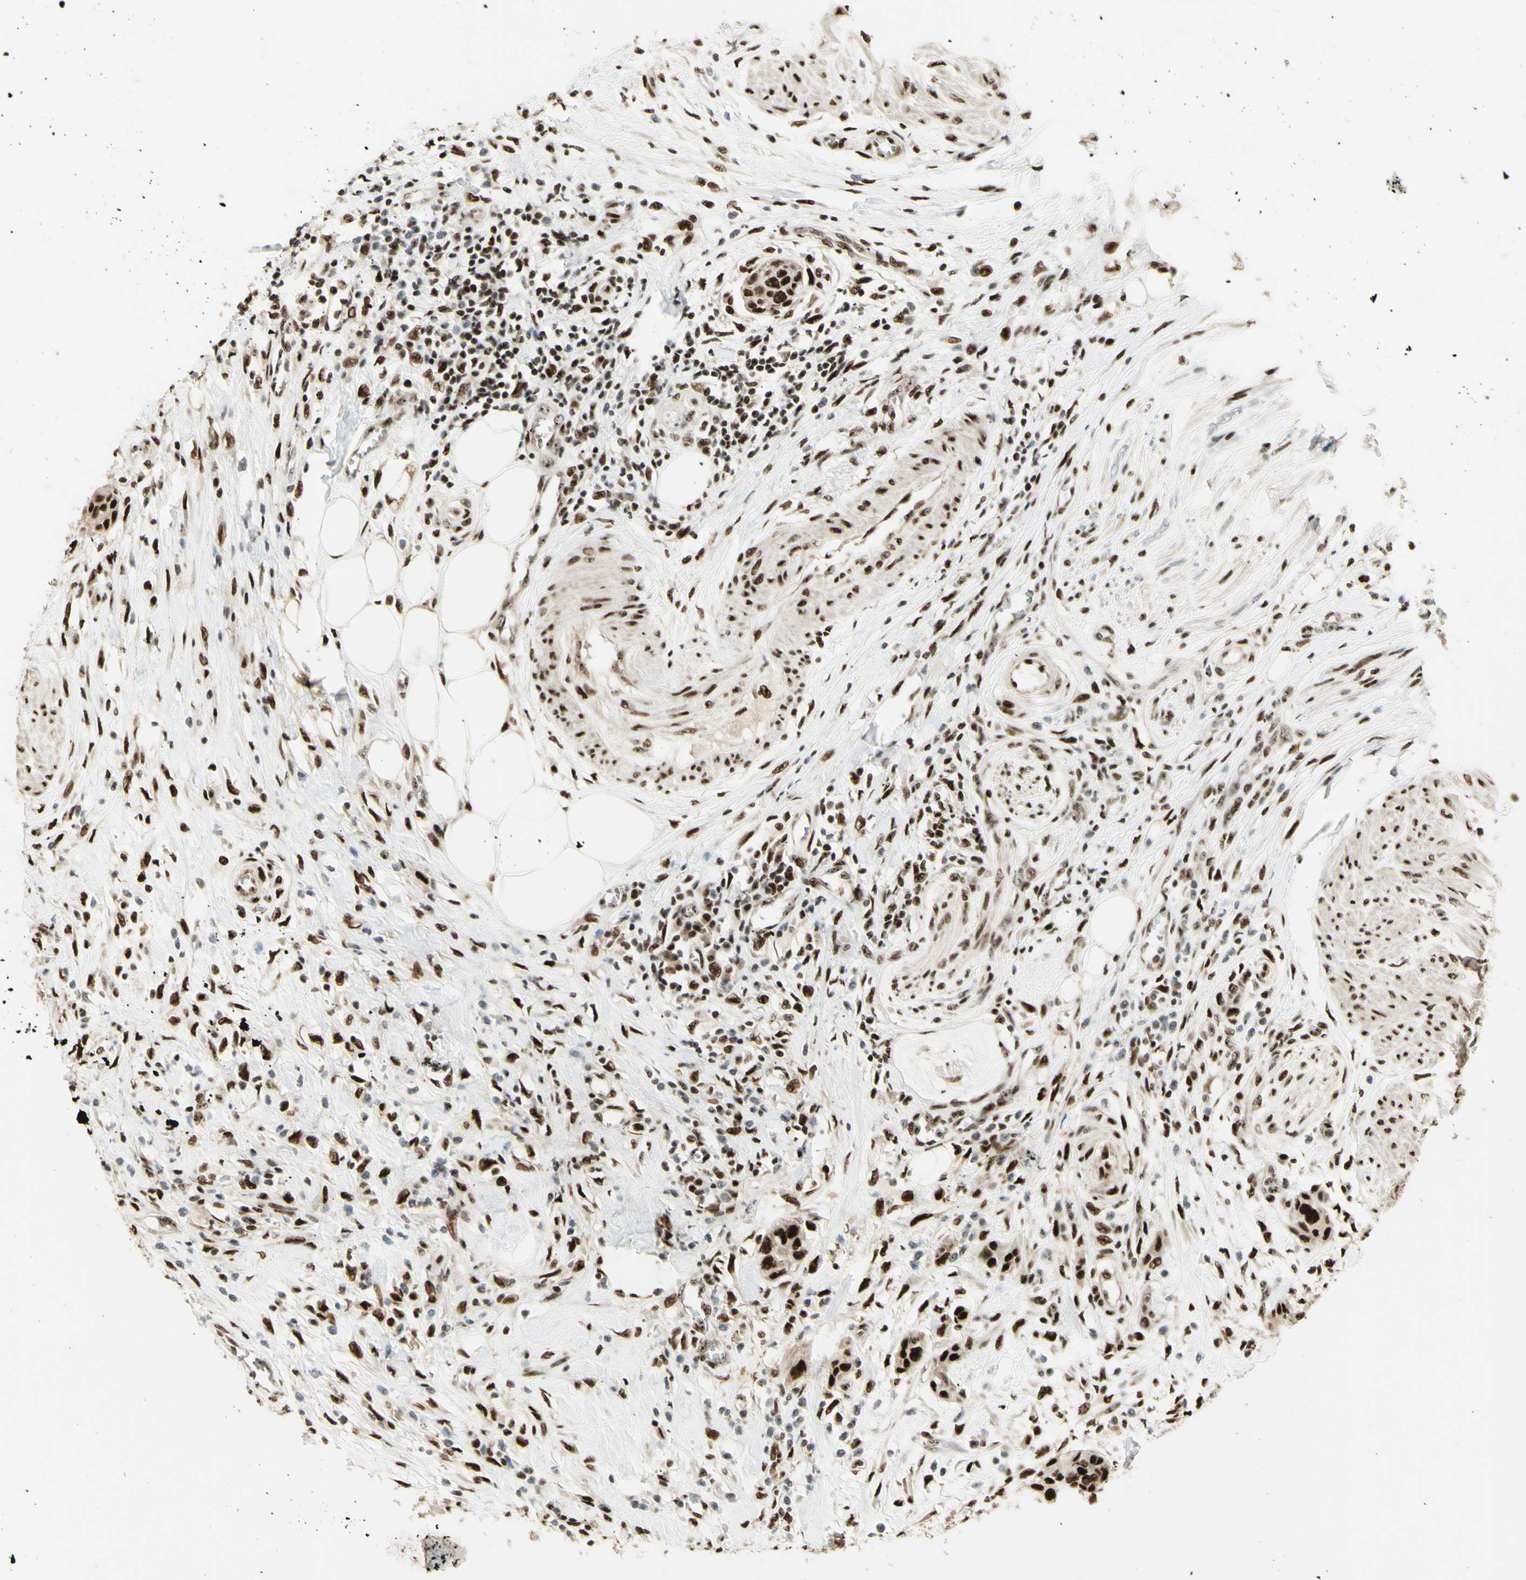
{"staining": {"intensity": "strong", "quantity": ">75%", "location": "nuclear"}, "tissue": "urothelial cancer", "cell_type": "Tumor cells", "image_type": "cancer", "snomed": [{"axis": "morphology", "description": "Urothelial carcinoma, High grade"}, {"axis": "topography", "description": "Urinary bladder"}], "caption": "Strong nuclear expression for a protein is seen in approximately >75% of tumor cells of urothelial cancer using immunohistochemistry.", "gene": "DHX9", "patient": {"sex": "male", "age": 35}}